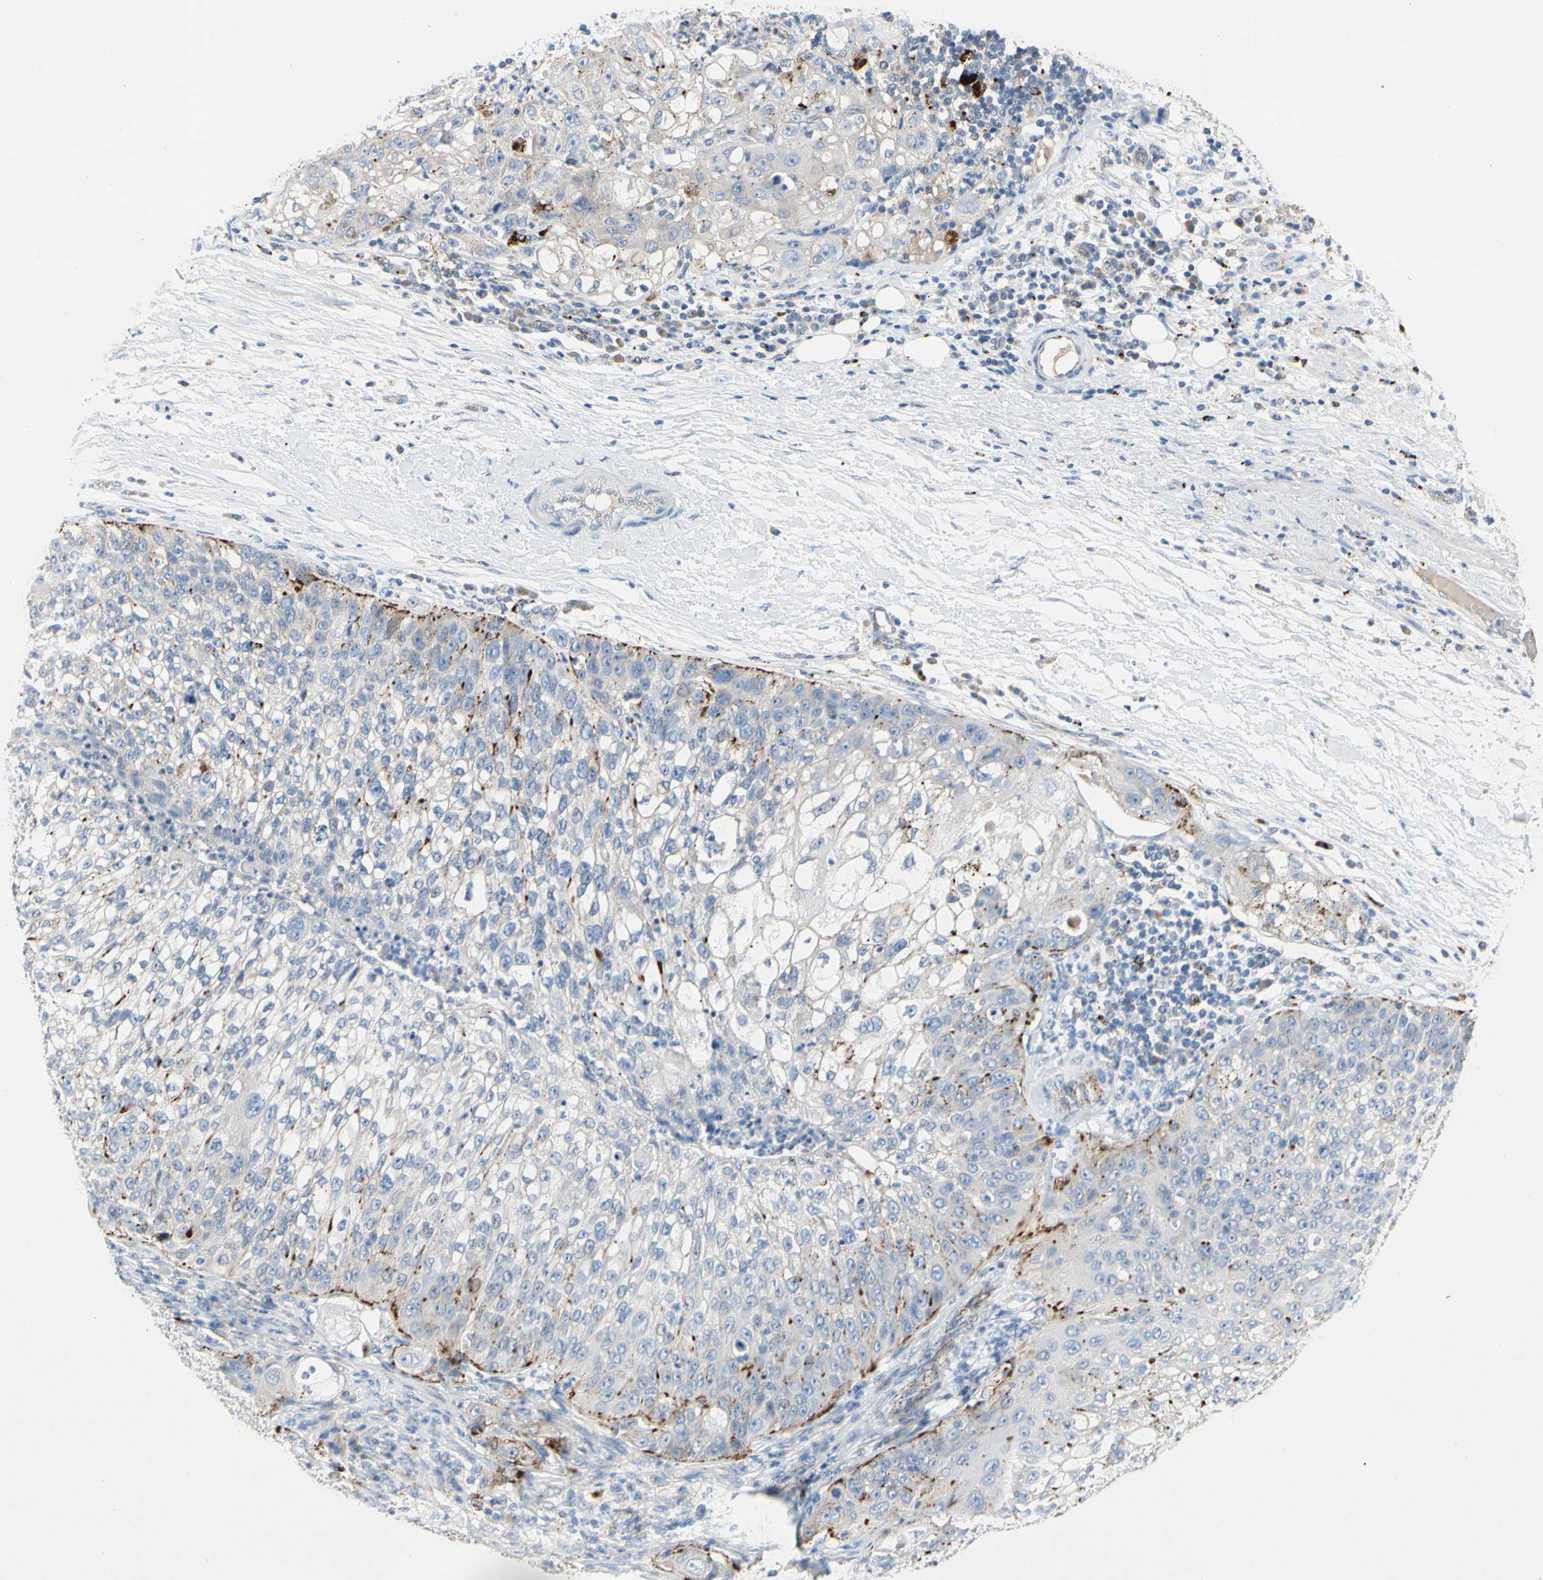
{"staining": {"intensity": "moderate", "quantity": "<25%", "location": "cytoplasmic/membranous"}, "tissue": "lung cancer", "cell_type": "Tumor cells", "image_type": "cancer", "snomed": [{"axis": "morphology", "description": "Inflammation, NOS"}, {"axis": "morphology", "description": "Squamous cell carcinoma, NOS"}, {"axis": "topography", "description": "Lymph node"}, {"axis": "topography", "description": "Soft tissue"}, {"axis": "topography", "description": "Lung"}], "caption": "Lung squamous cell carcinoma stained for a protein (brown) exhibits moderate cytoplasmic/membranous positive positivity in about <25% of tumor cells.", "gene": "RETSAT", "patient": {"sex": "male", "age": 66}}